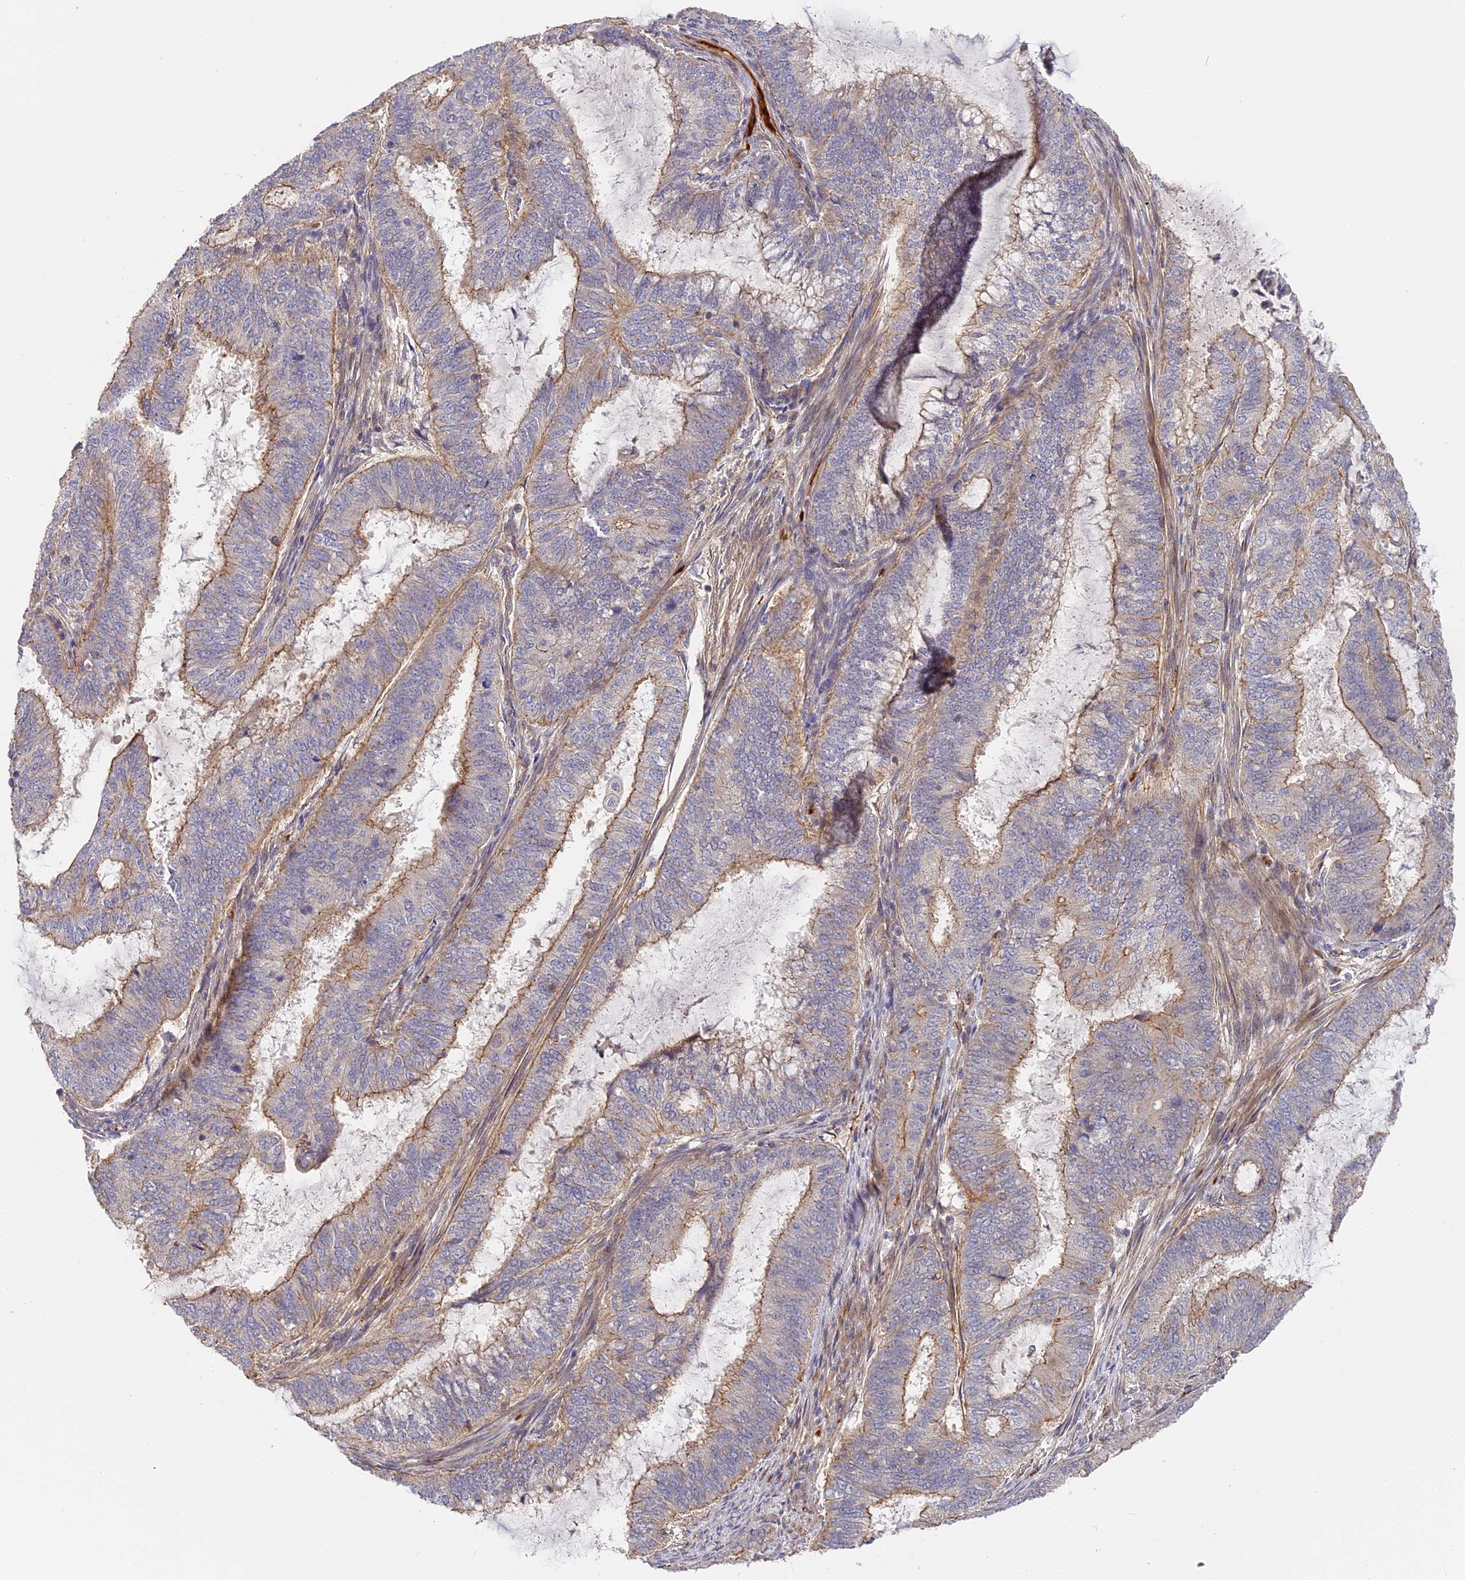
{"staining": {"intensity": "moderate", "quantity": "25%-75%", "location": "cytoplasmic/membranous"}, "tissue": "endometrial cancer", "cell_type": "Tumor cells", "image_type": "cancer", "snomed": [{"axis": "morphology", "description": "Adenocarcinoma, NOS"}, {"axis": "topography", "description": "Endometrium"}], "caption": "The histopathology image demonstrates a brown stain indicating the presence of a protein in the cytoplasmic/membranous of tumor cells in adenocarcinoma (endometrial).", "gene": "MISP3", "patient": {"sex": "female", "age": 51}}